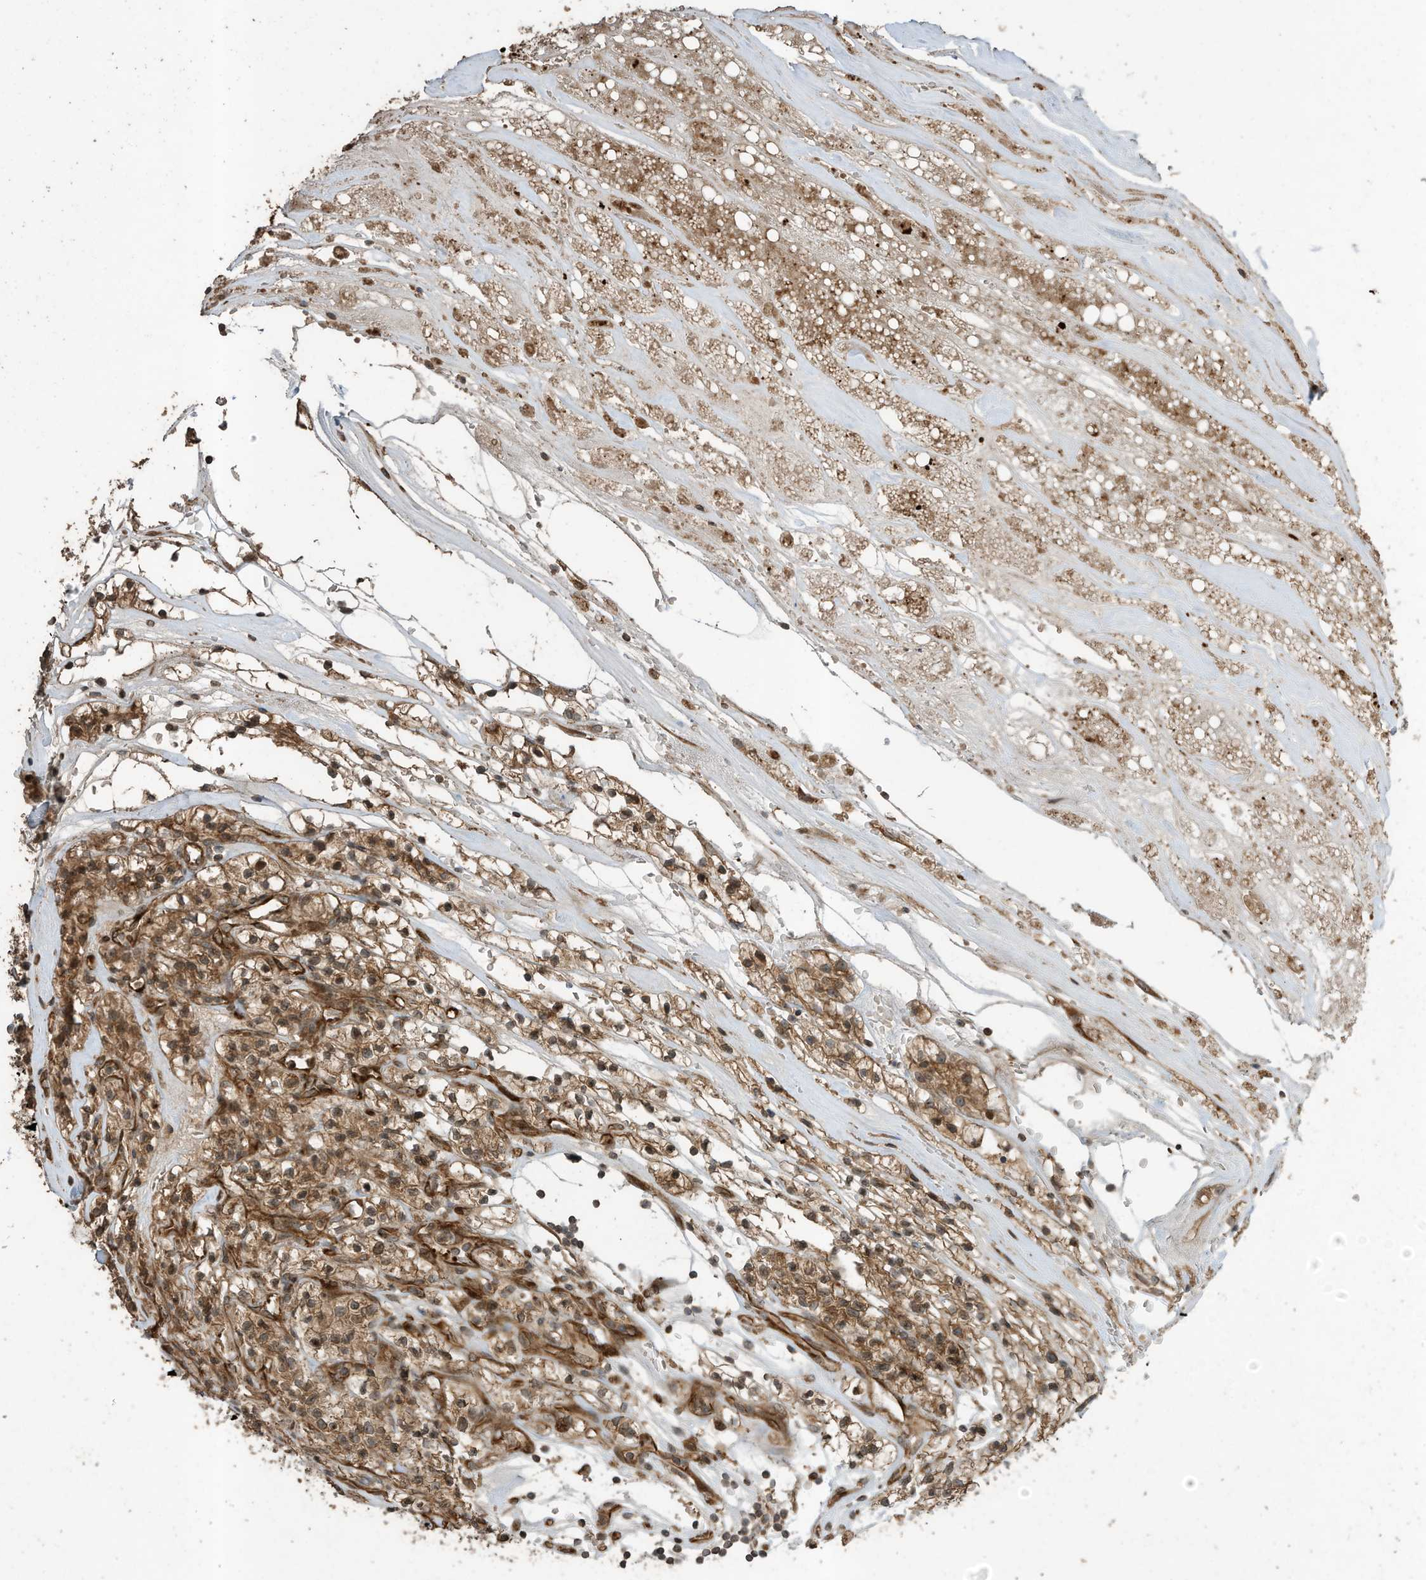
{"staining": {"intensity": "moderate", "quantity": ">75%", "location": "cytoplasmic/membranous"}, "tissue": "renal cancer", "cell_type": "Tumor cells", "image_type": "cancer", "snomed": [{"axis": "morphology", "description": "Adenocarcinoma, NOS"}, {"axis": "topography", "description": "Kidney"}], "caption": "Moderate cytoplasmic/membranous staining is identified in about >75% of tumor cells in renal cancer. (Stains: DAB in brown, nuclei in blue, Microscopy: brightfield microscopy at high magnification).", "gene": "ZNF653", "patient": {"sex": "female", "age": 57}}